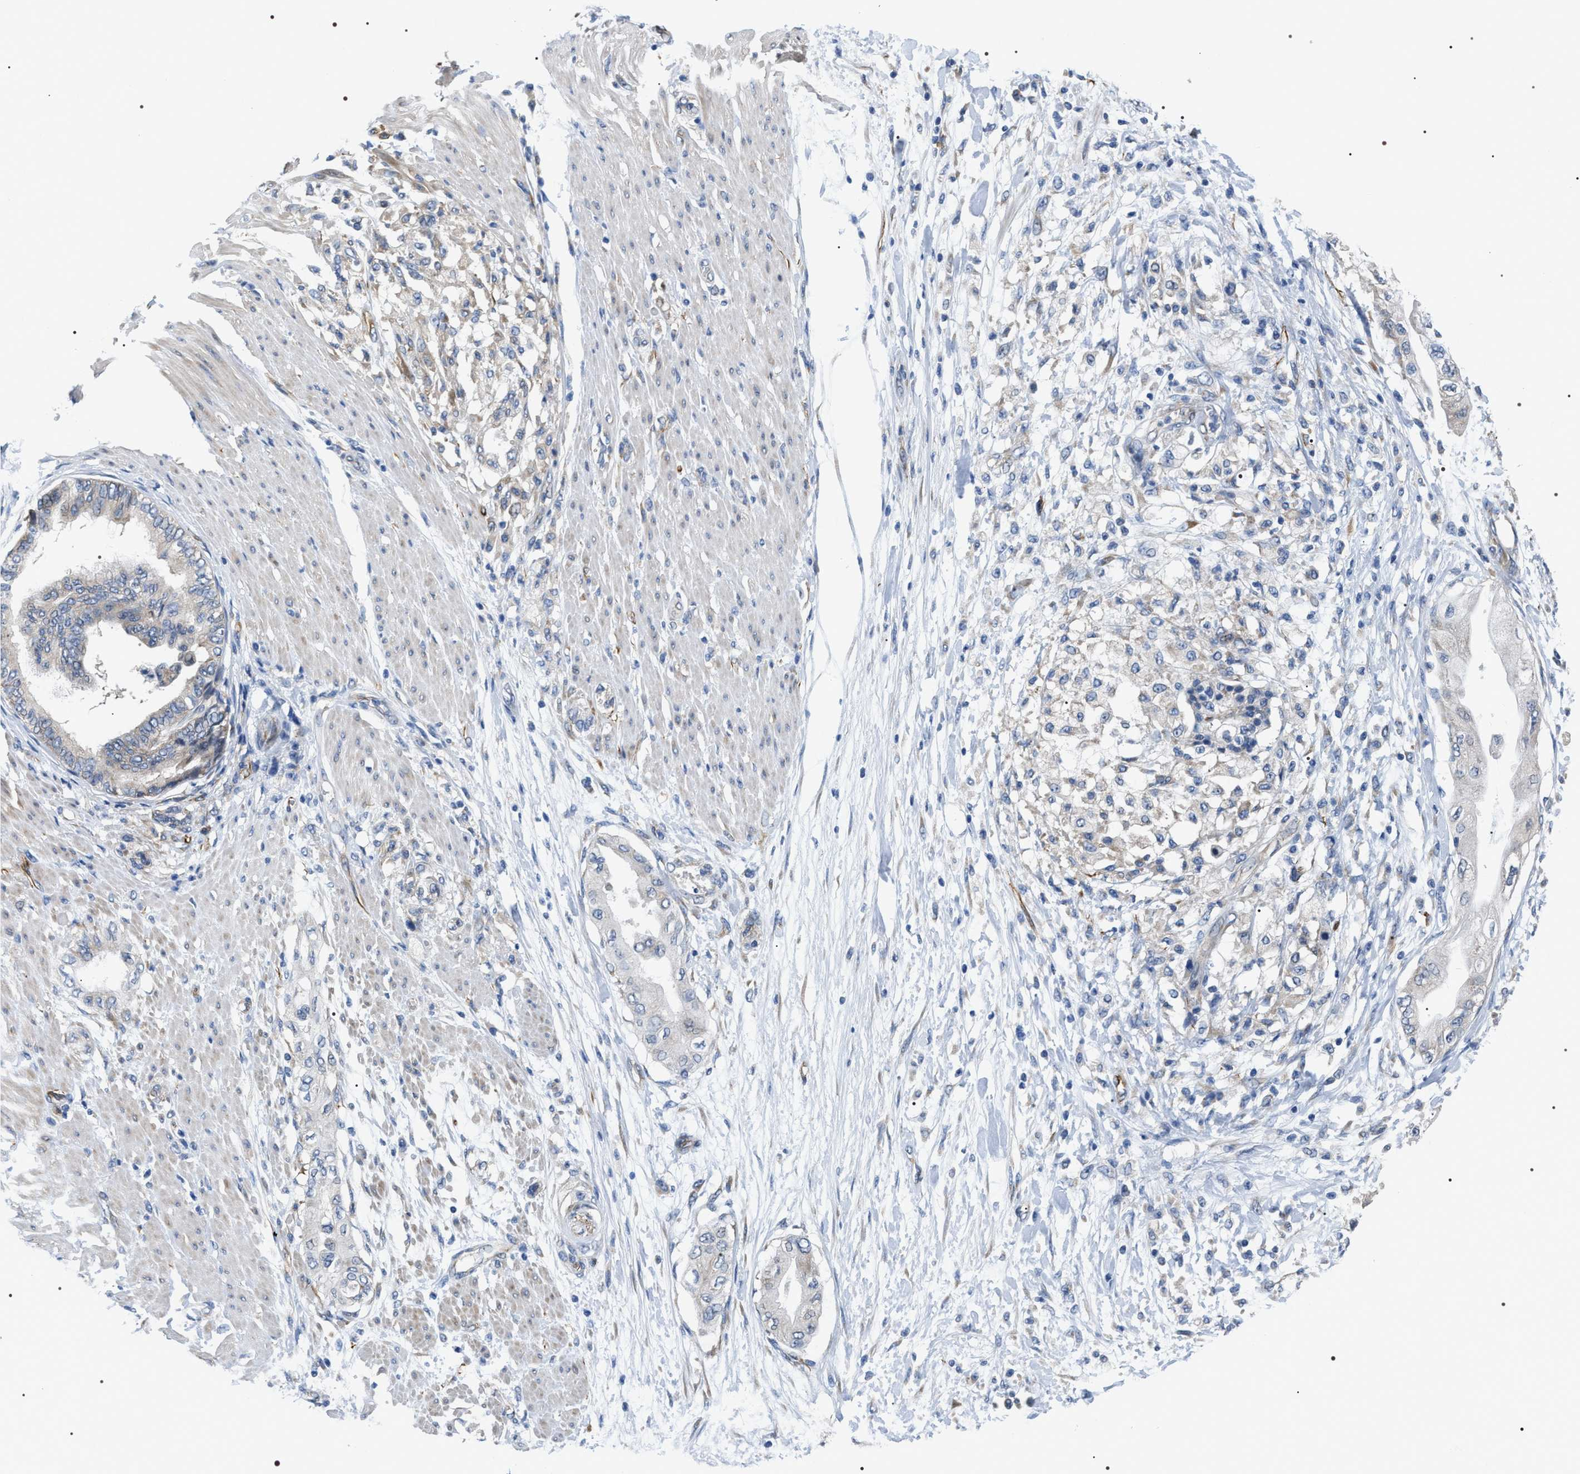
{"staining": {"intensity": "negative", "quantity": "none", "location": "none"}, "tissue": "adipose tissue", "cell_type": "Adipocytes", "image_type": "normal", "snomed": [{"axis": "morphology", "description": "Normal tissue, NOS"}, {"axis": "morphology", "description": "Adenocarcinoma, NOS"}, {"axis": "topography", "description": "Duodenum"}, {"axis": "topography", "description": "Peripheral nerve tissue"}], "caption": "DAB immunohistochemical staining of unremarkable human adipose tissue shows no significant expression in adipocytes. (Stains: DAB (3,3'-diaminobenzidine) immunohistochemistry with hematoxylin counter stain, Microscopy: brightfield microscopy at high magnification).", "gene": "PKD1L1", "patient": {"sex": "female", "age": 60}}